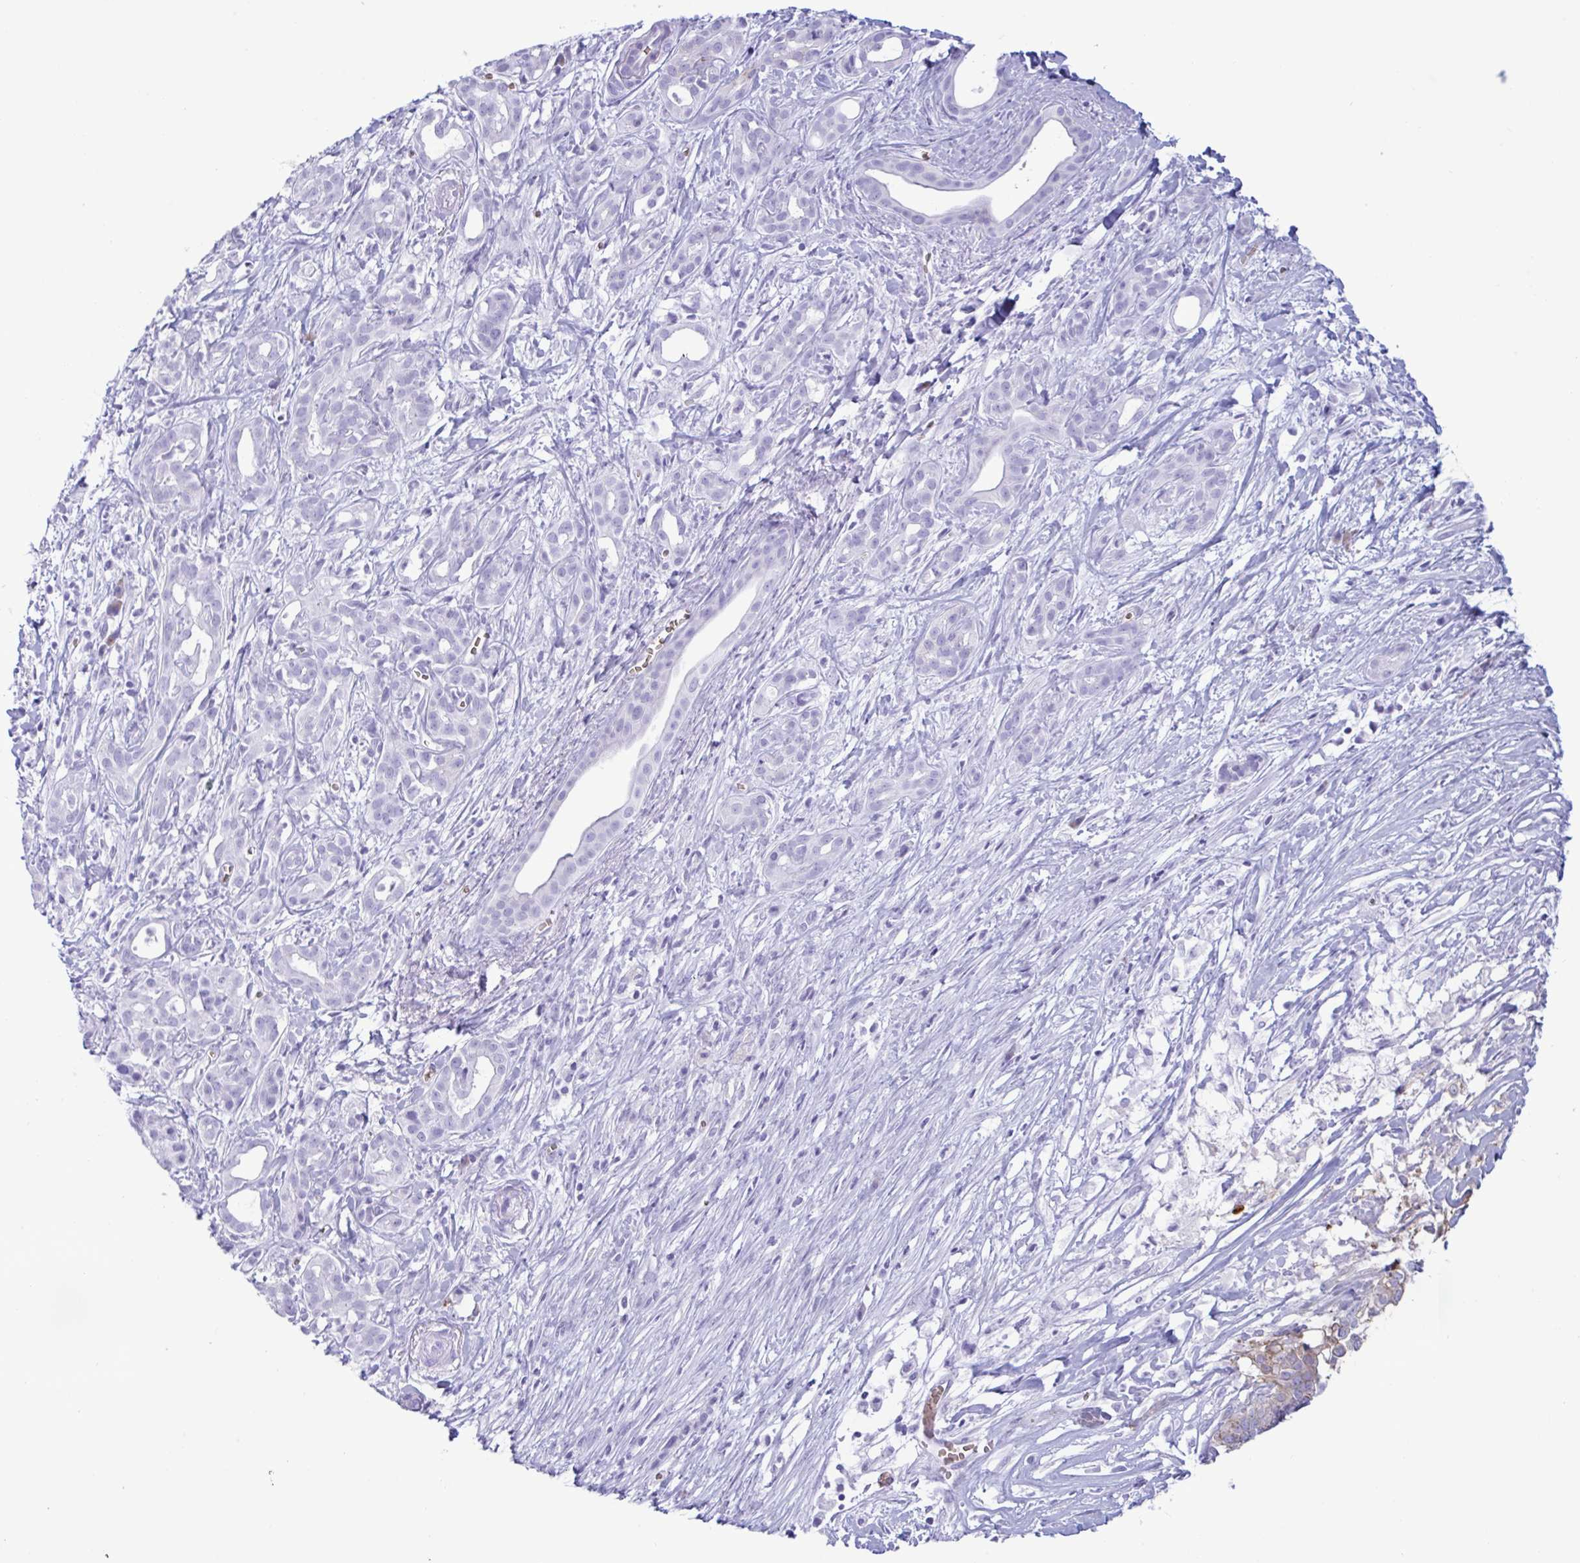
{"staining": {"intensity": "weak", "quantity": "<25%", "location": "cytoplasmic/membranous"}, "tissue": "pancreatic cancer", "cell_type": "Tumor cells", "image_type": "cancer", "snomed": [{"axis": "morphology", "description": "Adenocarcinoma, NOS"}, {"axis": "topography", "description": "Pancreas"}], "caption": "Immunohistochemistry micrograph of neoplastic tissue: human pancreatic cancer (adenocarcinoma) stained with DAB (3,3'-diaminobenzidine) exhibits no significant protein expression in tumor cells. Nuclei are stained in blue.", "gene": "SLC2A1", "patient": {"sex": "male", "age": 61}}